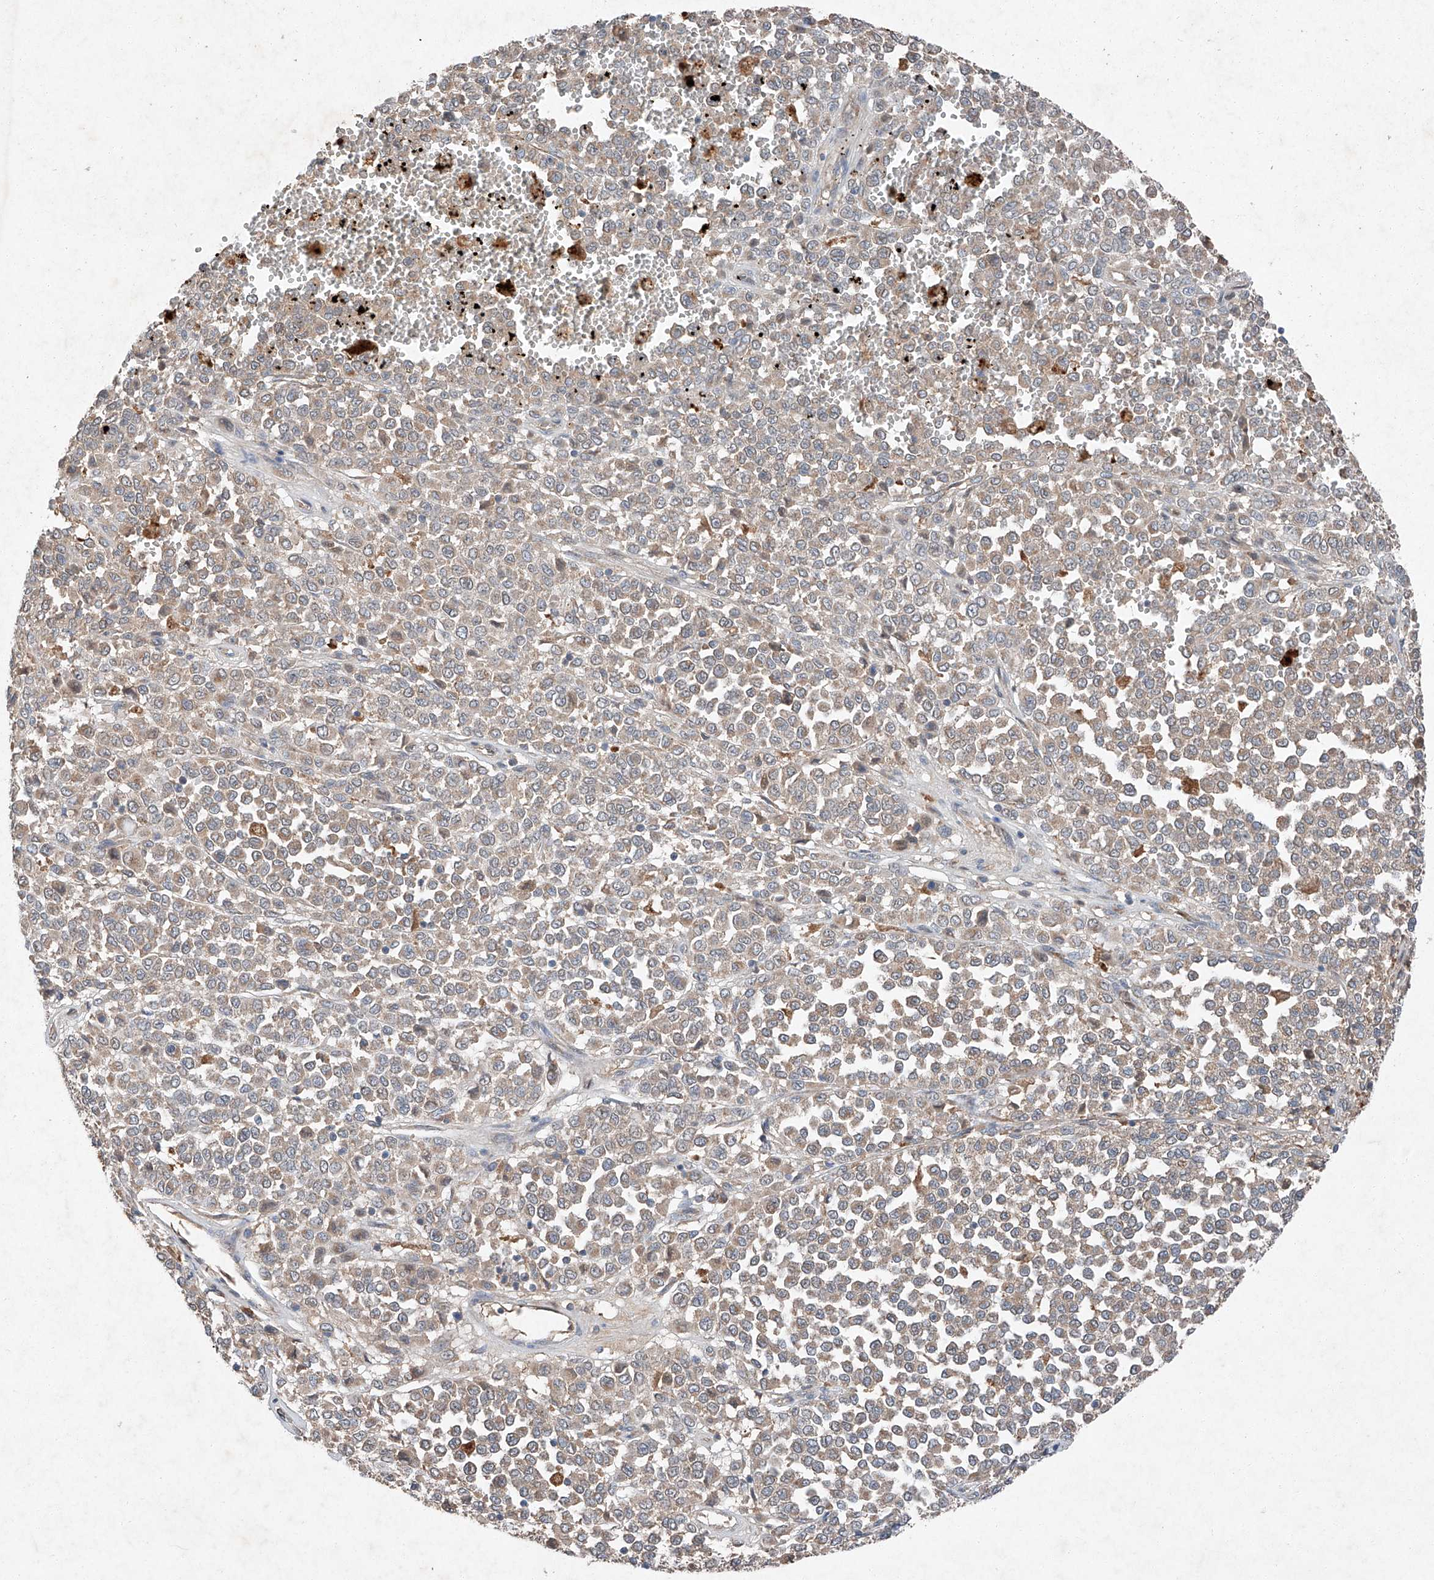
{"staining": {"intensity": "weak", "quantity": ">75%", "location": "cytoplasmic/membranous"}, "tissue": "melanoma", "cell_type": "Tumor cells", "image_type": "cancer", "snomed": [{"axis": "morphology", "description": "Malignant melanoma, Metastatic site"}, {"axis": "topography", "description": "Pancreas"}], "caption": "IHC (DAB) staining of melanoma exhibits weak cytoplasmic/membranous protein expression in about >75% of tumor cells. The staining was performed using DAB (3,3'-diaminobenzidine) to visualize the protein expression in brown, while the nuclei were stained in blue with hematoxylin (Magnification: 20x).", "gene": "RUSC1", "patient": {"sex": "female", "age": 30}}